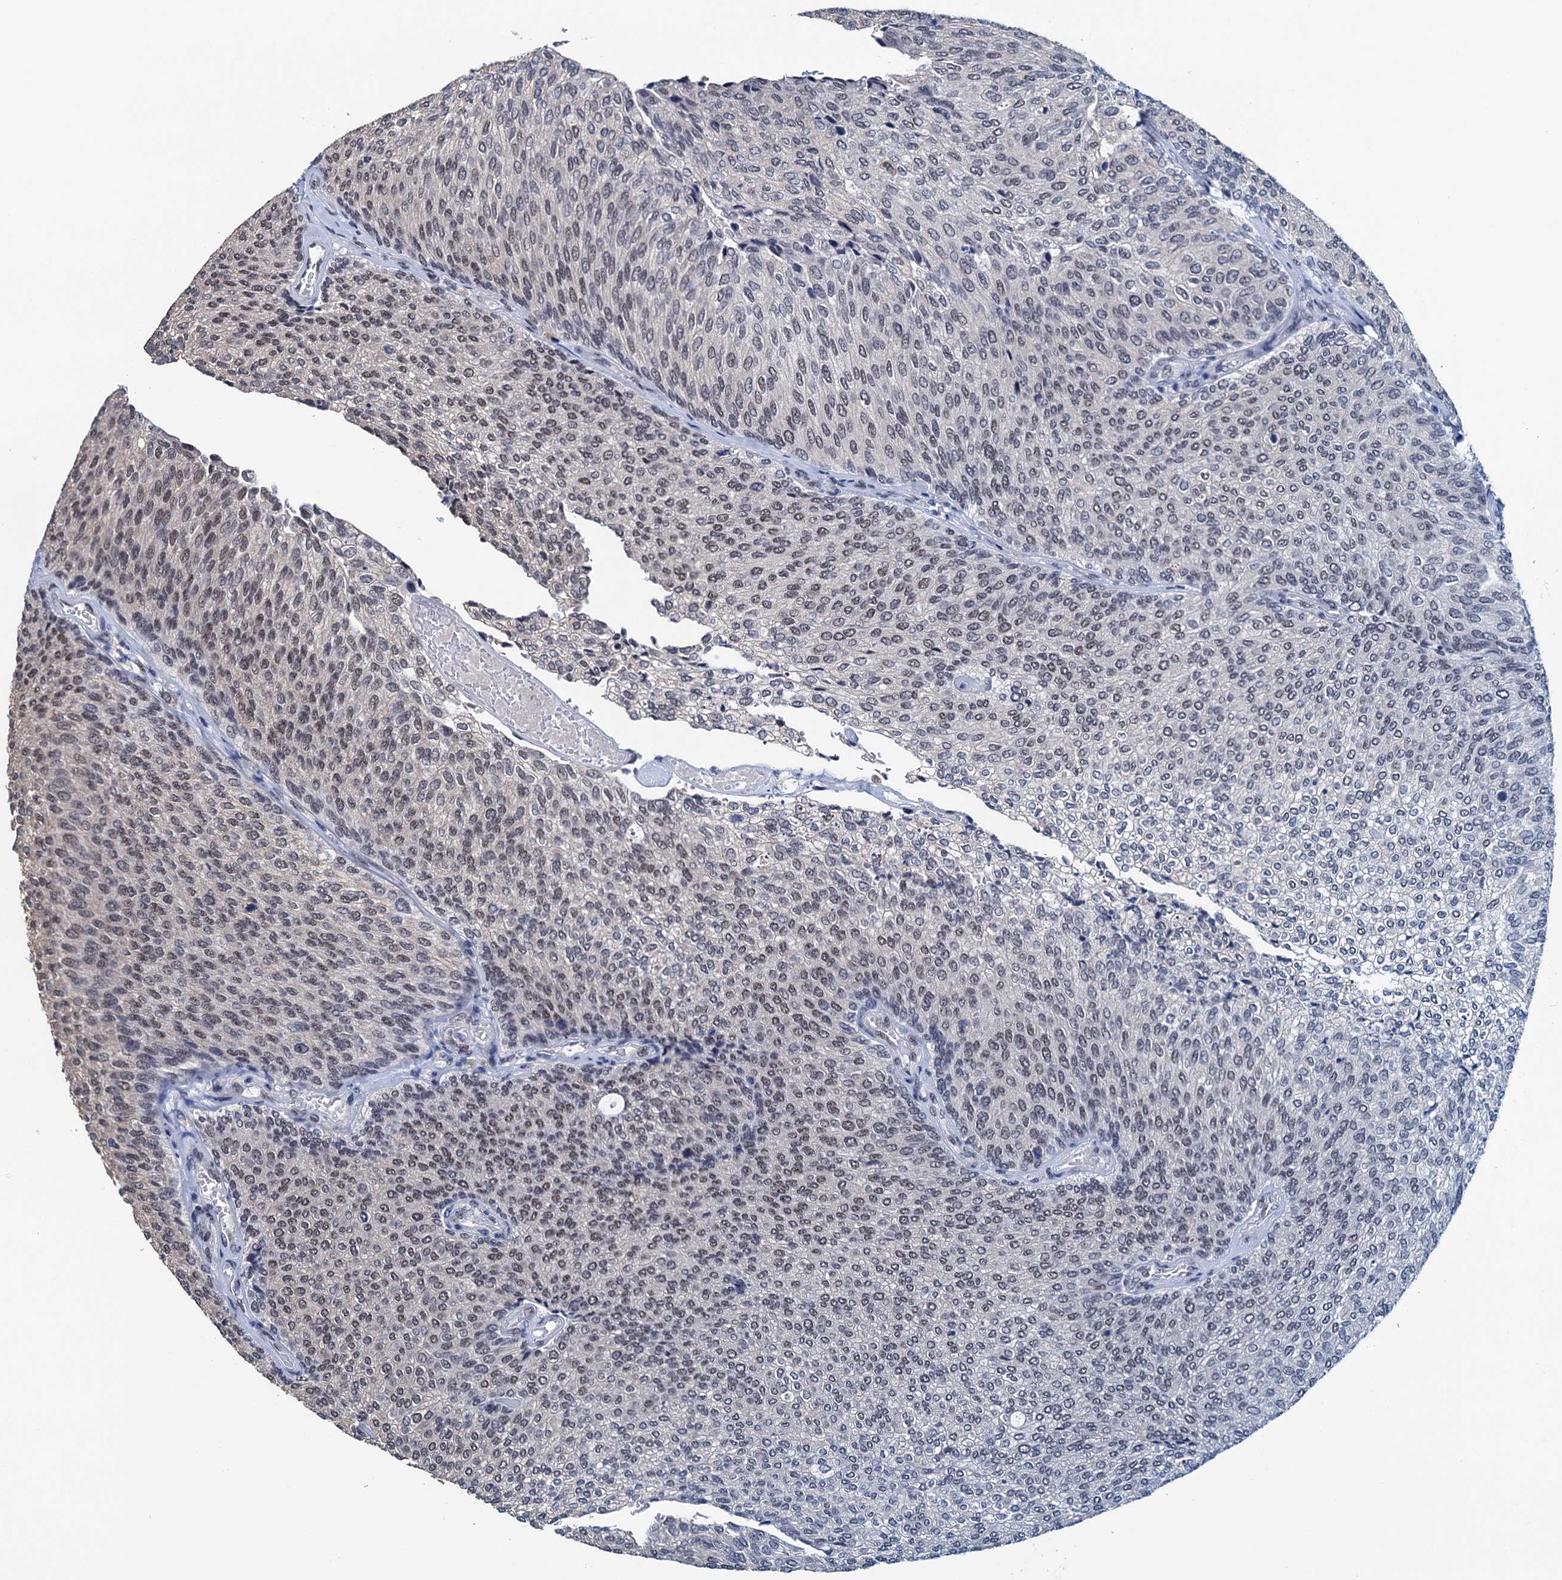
{"staining": {"intensity": "weak", "quantity": "25%-75%", "location": "nuclear"}, "tissue": "urothelial cancer", "cell_type": "Tumor cells", "image_type": "cancer", "snomed": [{"axis": "morphology", "description": "Urothelial carcinoma, Low grade"}, {"axis": "topography", "description": "Urinary bladder"}], "caption": "The histopathology image displays a brown stain indicating the presence of a protein in the nuclear of tumor cells in urothelial carcinoma (low-grade).", "gene": "FNBP4", "patient": {"sex": "female", "age": 79}}